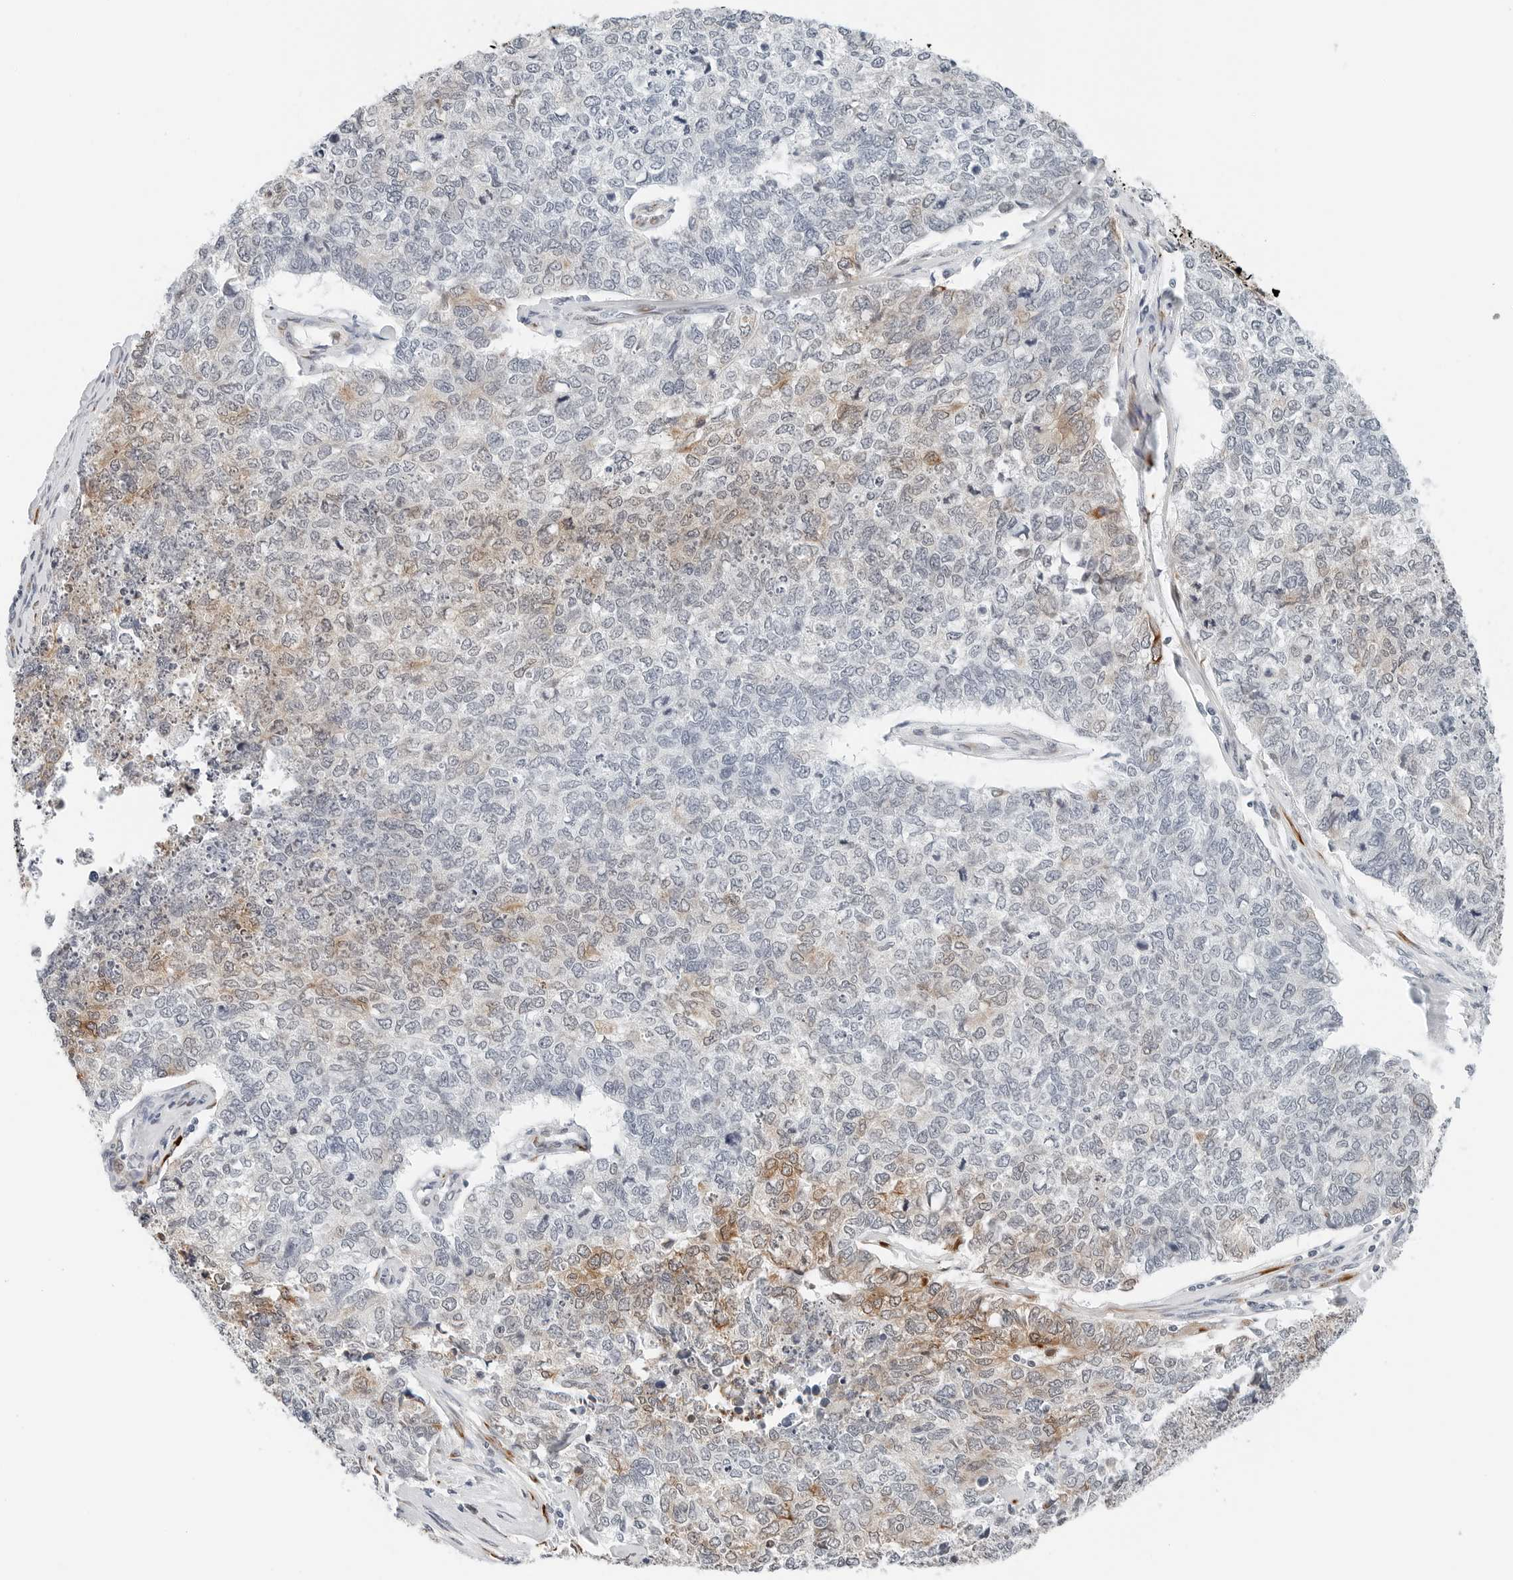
{"staining": {"intensity": "moderate", "quantity": "<25%", "location": "cytoplasmic/membranous"}, "tissue": "cervical cancer", "cell_type": "Tumor cells", "image_type": "cancer", "snomed": [{"axis": "morphology", "description": "Squamous cell carcinoma, NOS"}, {"axis": "topography", "description": "Cervix"}], "caption": "This micrograph shows cervical cancer stained with immunohistochemistry to label a protein in brown. The cytoplasmic/membranous of tumor cells show moderate positivity for the protein. Nuclei are counter-stained blue.", "gene": "P4HA2", "patient": {"sex": "female", "age": 63}}